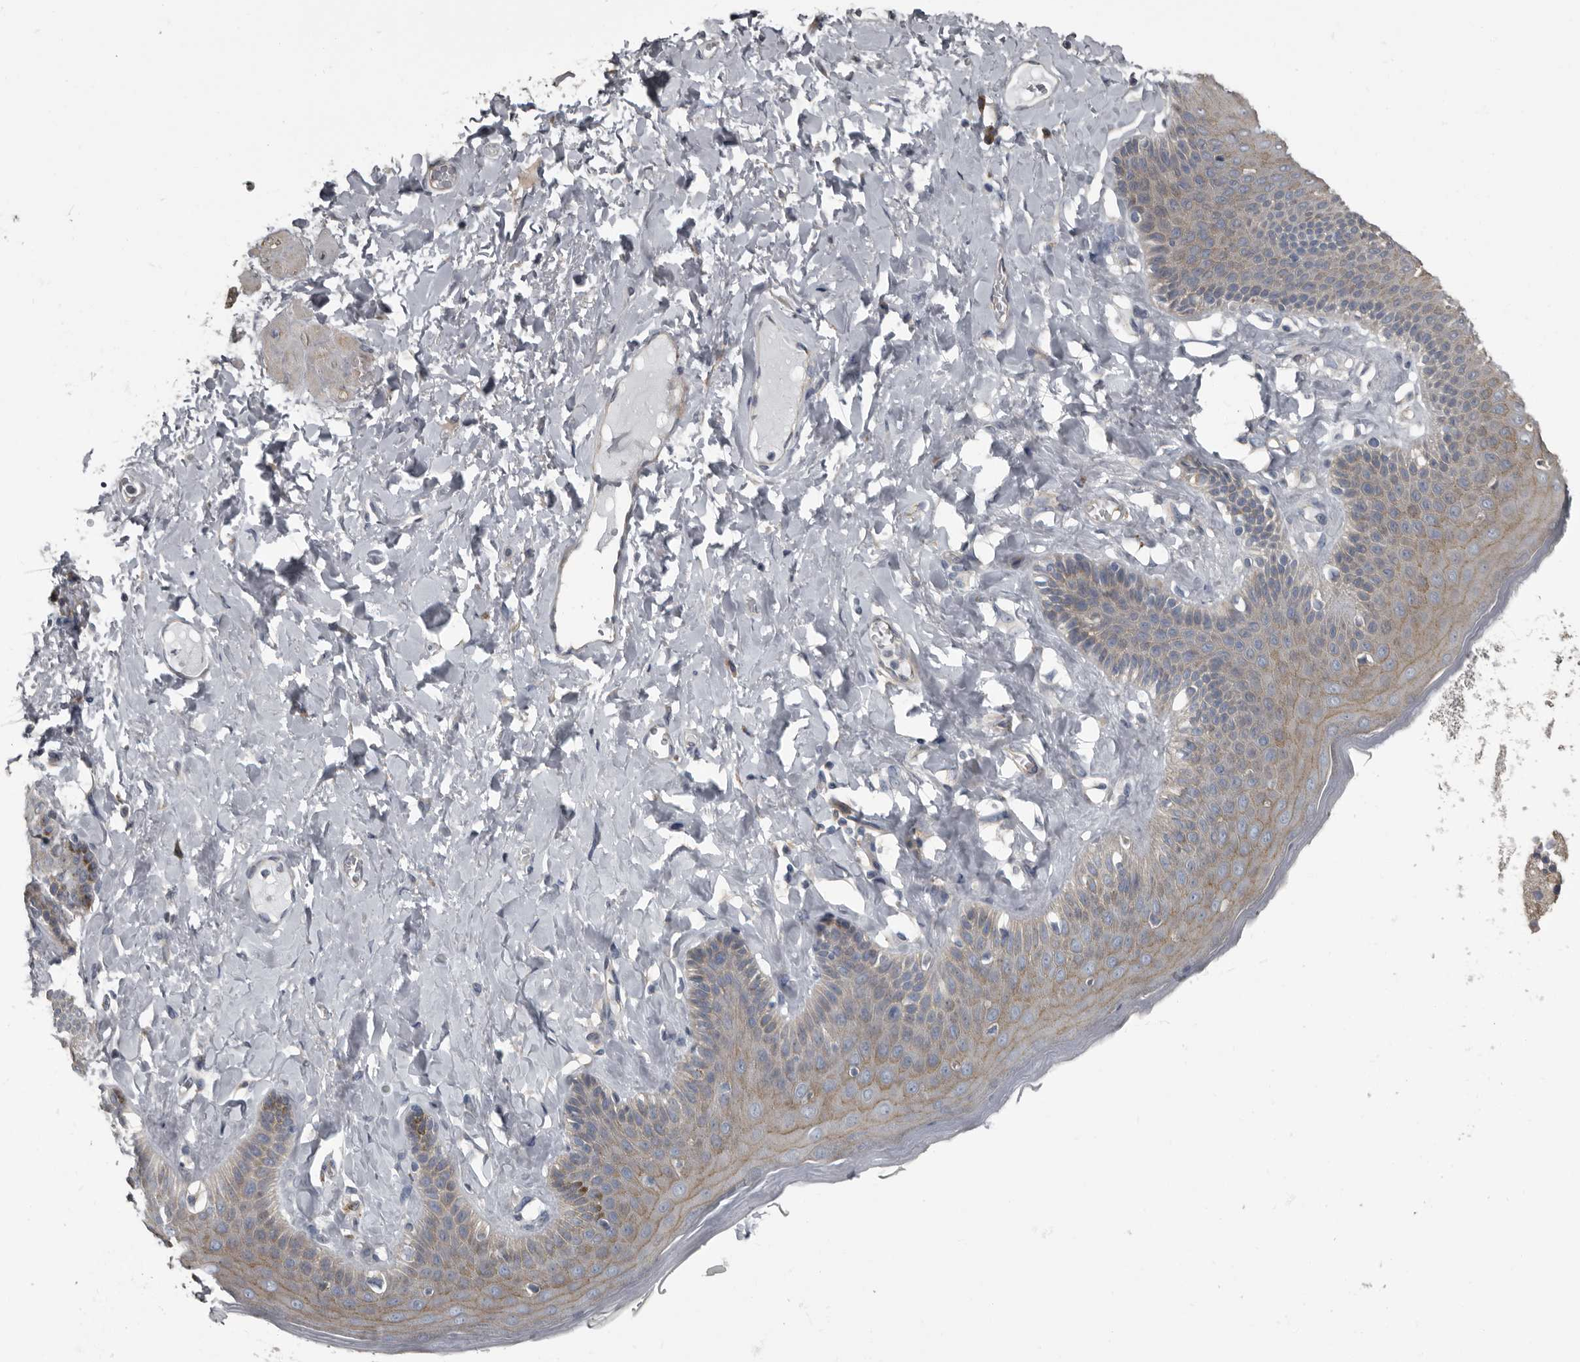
{"staining": {"intensity": "moderate", "quantity": "<25%", "location": "cytoplasmic/membranous"}, "tissue": "skin", "cell_type": "Epidermal cells", "image_type": "normal", "snomed": [{"axis": "morphology", "description": "Normal tissue, NOS"}, {"axis": "topography", "description": "Anal"}], "caption": "Brown immunohistochemical staining in benign skin demonstrates moderate cytoplasmic/membranous staining in approximately <25% of epidermal cells. The protein is shown in brown color, while the nuclei are stained blue.", "gene": "TPD52L1", "patient": {"sex": "male", "age": 69}}